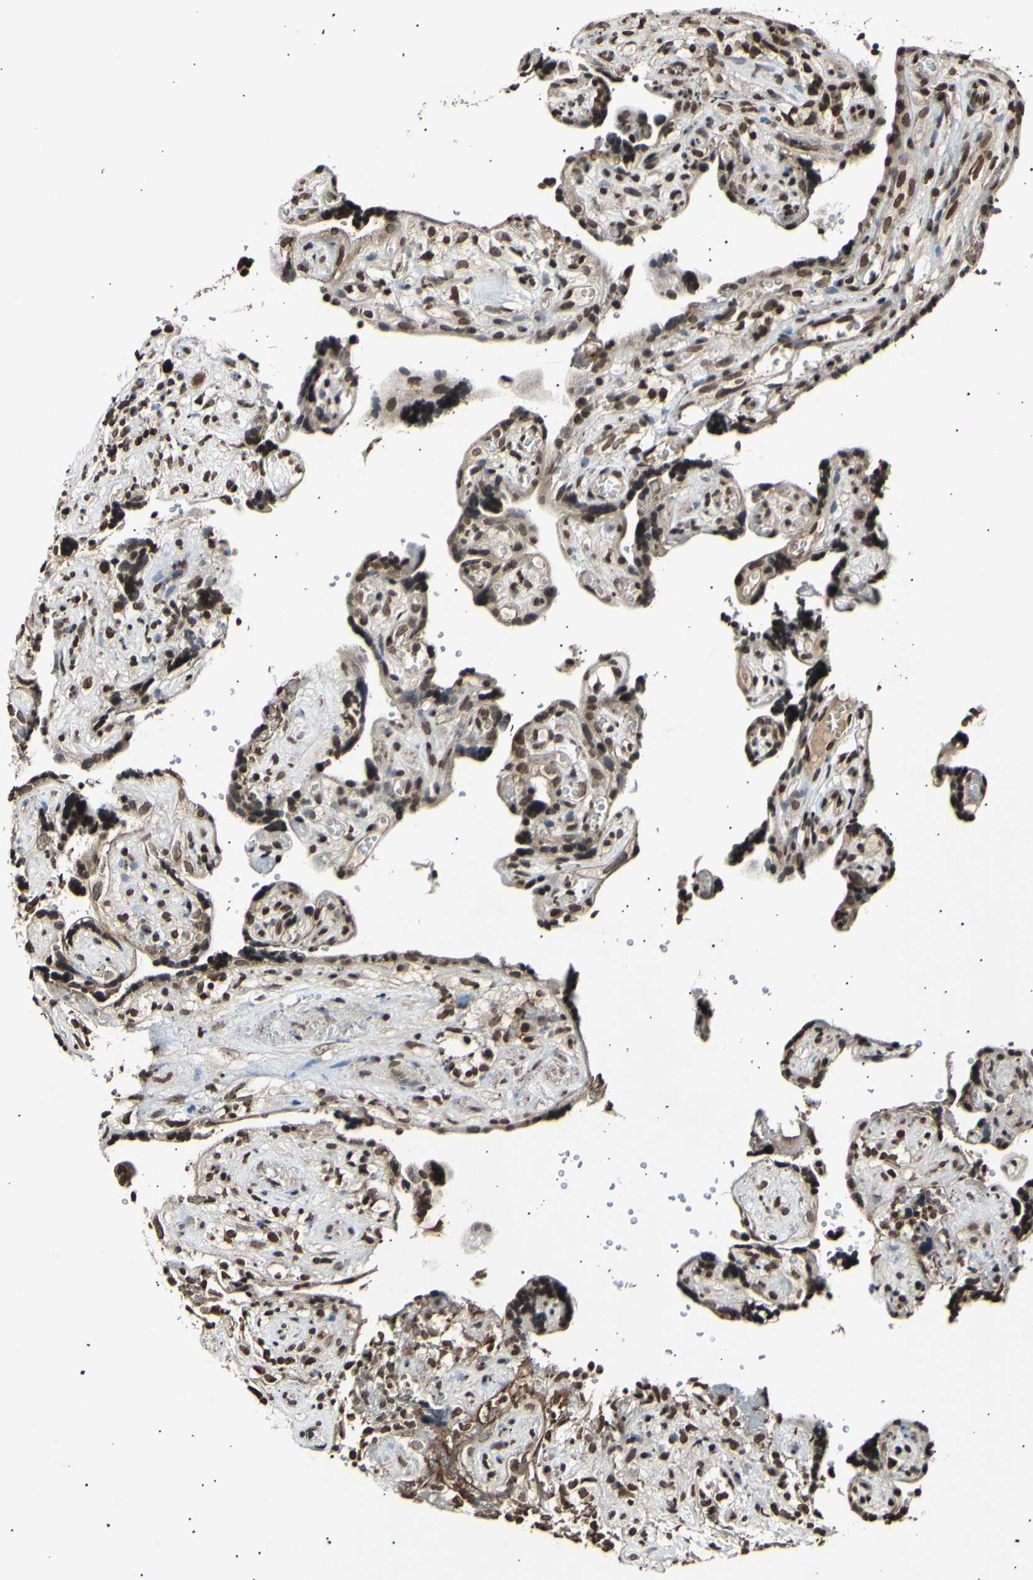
{"staining": {"intensity": "moderate", "quantity": "25%-75%", "location": "cytoplasmic/membranous,nuclear"}, "tissue": "placenta", "cell_type": "Trophoblastic cells", "image_type": "normal", "snomed": [{"axis": "morphology", "description": "Normal tissue, NOS"}, {"axis": "topography", "description": "Placenta"}], "caption": "Protein expression analysis of normal placenta shows moderate cytoplasmic/membranous,nuclear expression in approximately 25%-75% of trophoblastic cells. The protein is stained brown, and the nuclei are stained in blue (DAB IHC with brightfield microscopy, high magnification).", "gene": "ANAPC7", "patient": {"sex": "female", "age": 30}}